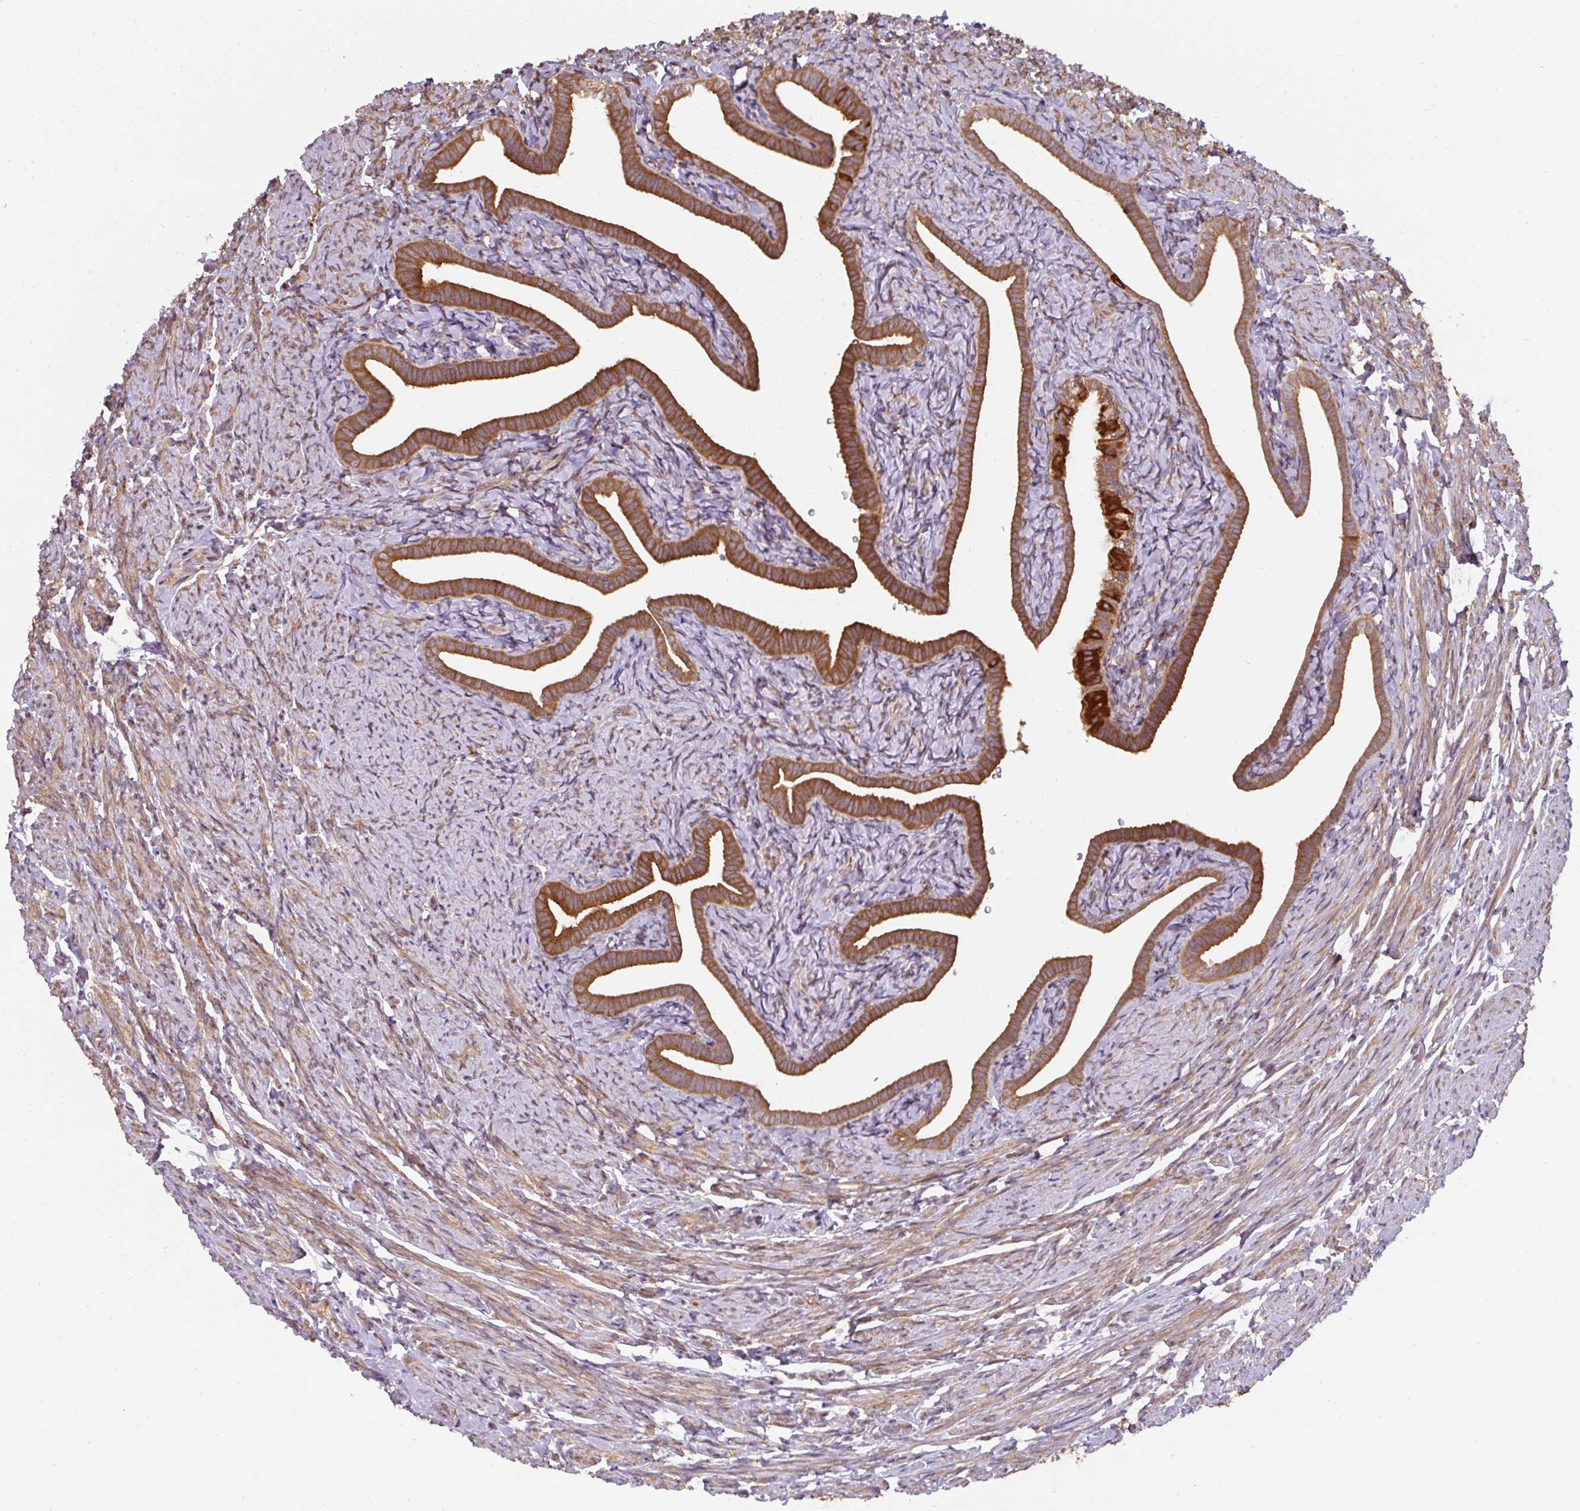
{"staining": {"intensity": "strong", "quantity": ">75%", "location": "cytoplasmic/membranous"}, "tissue": "fallopian tube", "cell_type": "Glandular cells", "image_type": "normal", "snomed": [{"axis": "morphology", "description": "Normal tissue, NOS"}, {"axis": "topography", "description": "Fallopian tube"}], "caption": "A high-resolution histopathology image shows immunohistochemistry (IHC) staining of normal fallopian tube, which displays strong cytoplasmic/membranous expression in about >75% of glandular cells.", "gene": "ST13", "patient": {"sex": "female", "age": 69}}